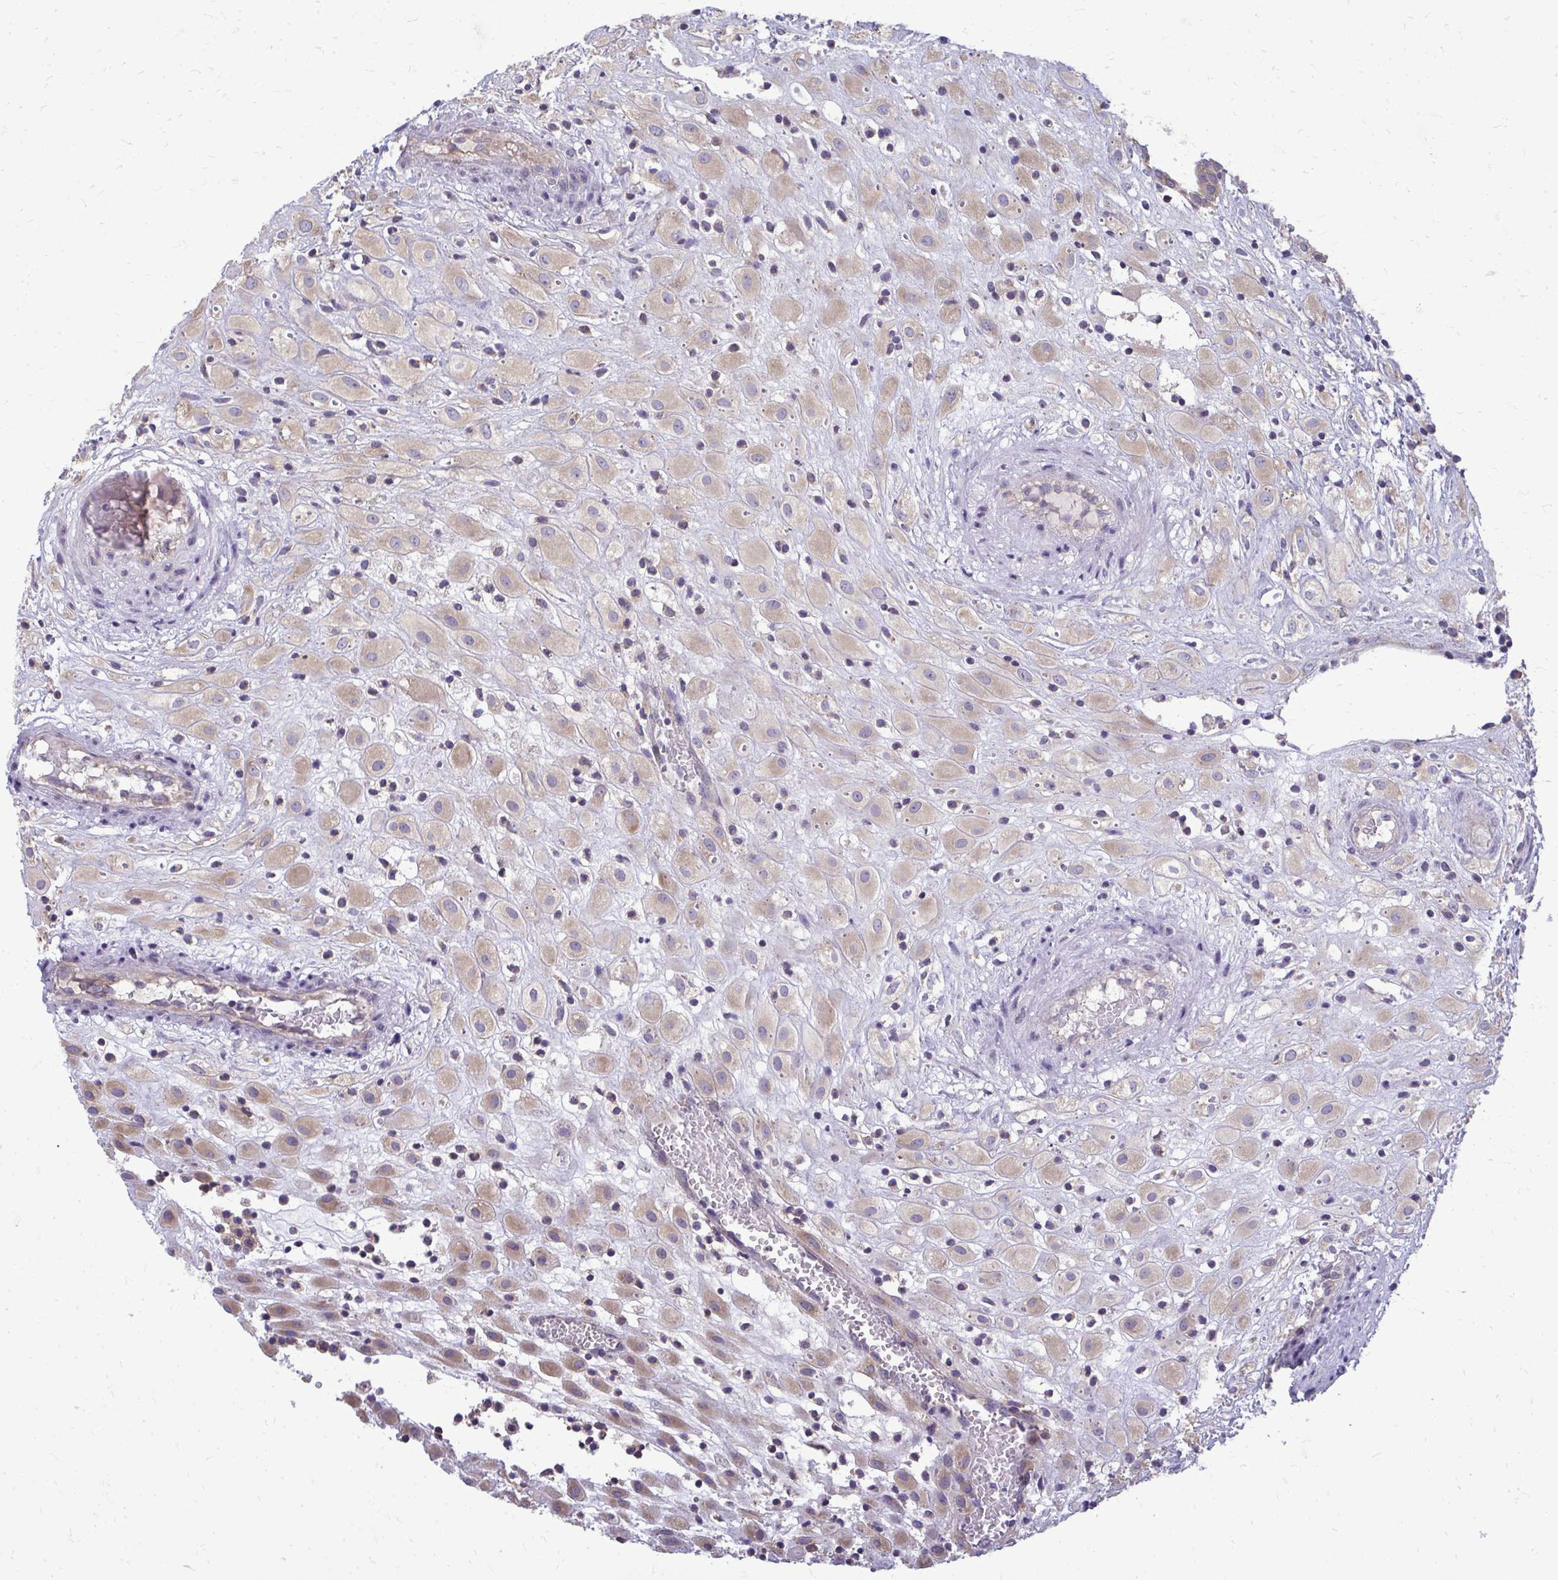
{"staining": {"intensity": "moderate", "quantity": "25%-75%", "location": "cytoplasmic/membranous"}, "tissue": "placenta", "cell_type": "Decidual cells", "image_type": "normal", "snomed": [{"axis": "morphology", "description": "Normal tissue, NOS"}, {"axis": "topography", "description": "Placenta"}], "caption": "Decidual cells demonstrate medium levels of moderate cytoplasmic/membranous expression in approximately 25%-75% of cells in normal placenta.", "gene": "RPLP2", "patient": {"sex": "female", "age": 24}}